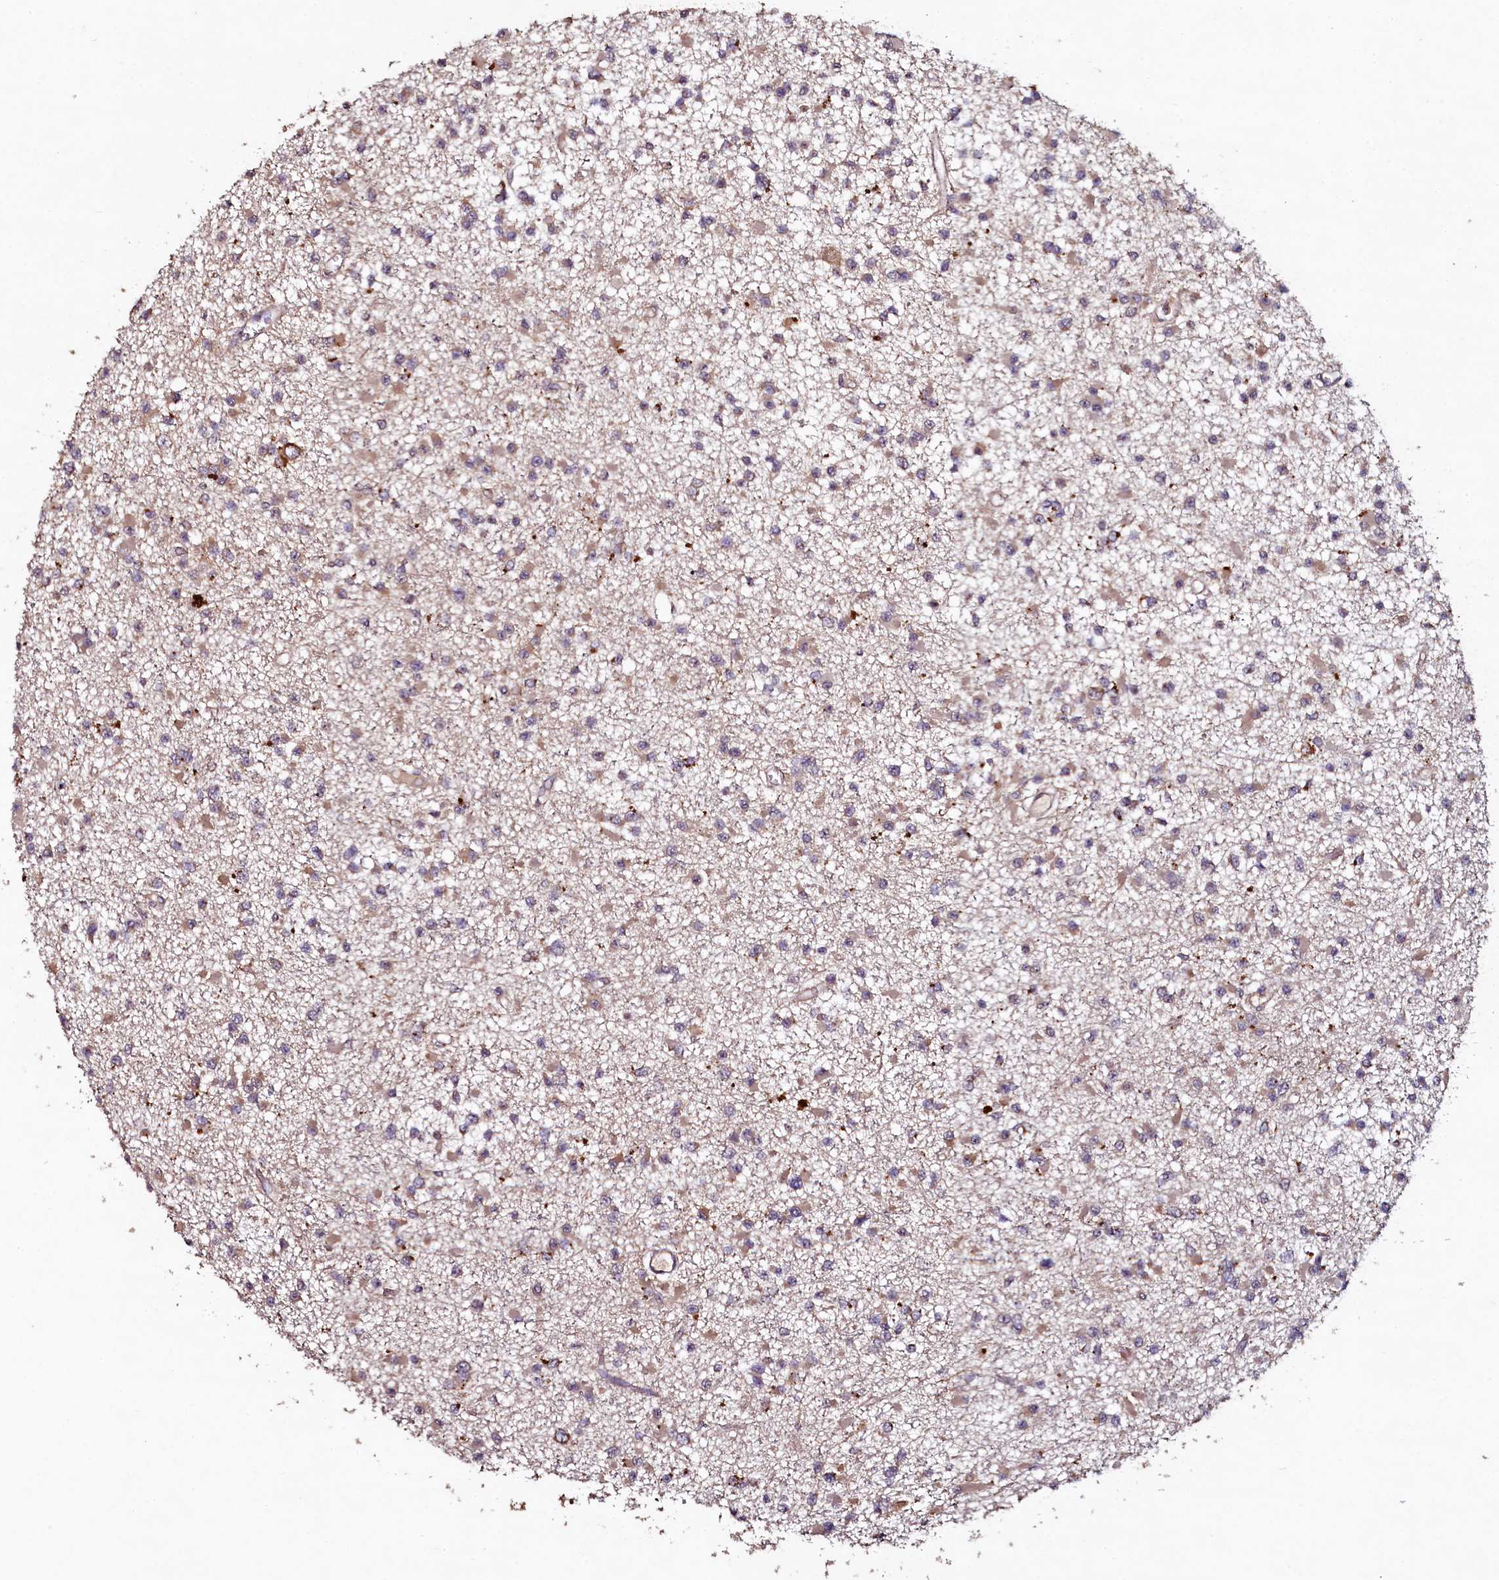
{"staining": {"intensity": "weak", "quantity": "25%-75%", "location": "cytoplasmic/membranous"}, "tissue": "glioma", "cell_type": "Tumor cells", "image_type": "cancer", "snomed": [{"axis": "morphology", "description": "Glioma, malignant, Low grade"}, {"axis": "topography", "description": "Brain"}], "caption": "Brown immunohistochemical staining in malignant glioma (low-grade) shows weak cytoplasmic/membranous staining in about 25%-75% of tumor cells.", "gene": "SEC24C", "patient": {"sex": "female", "age": 22}}